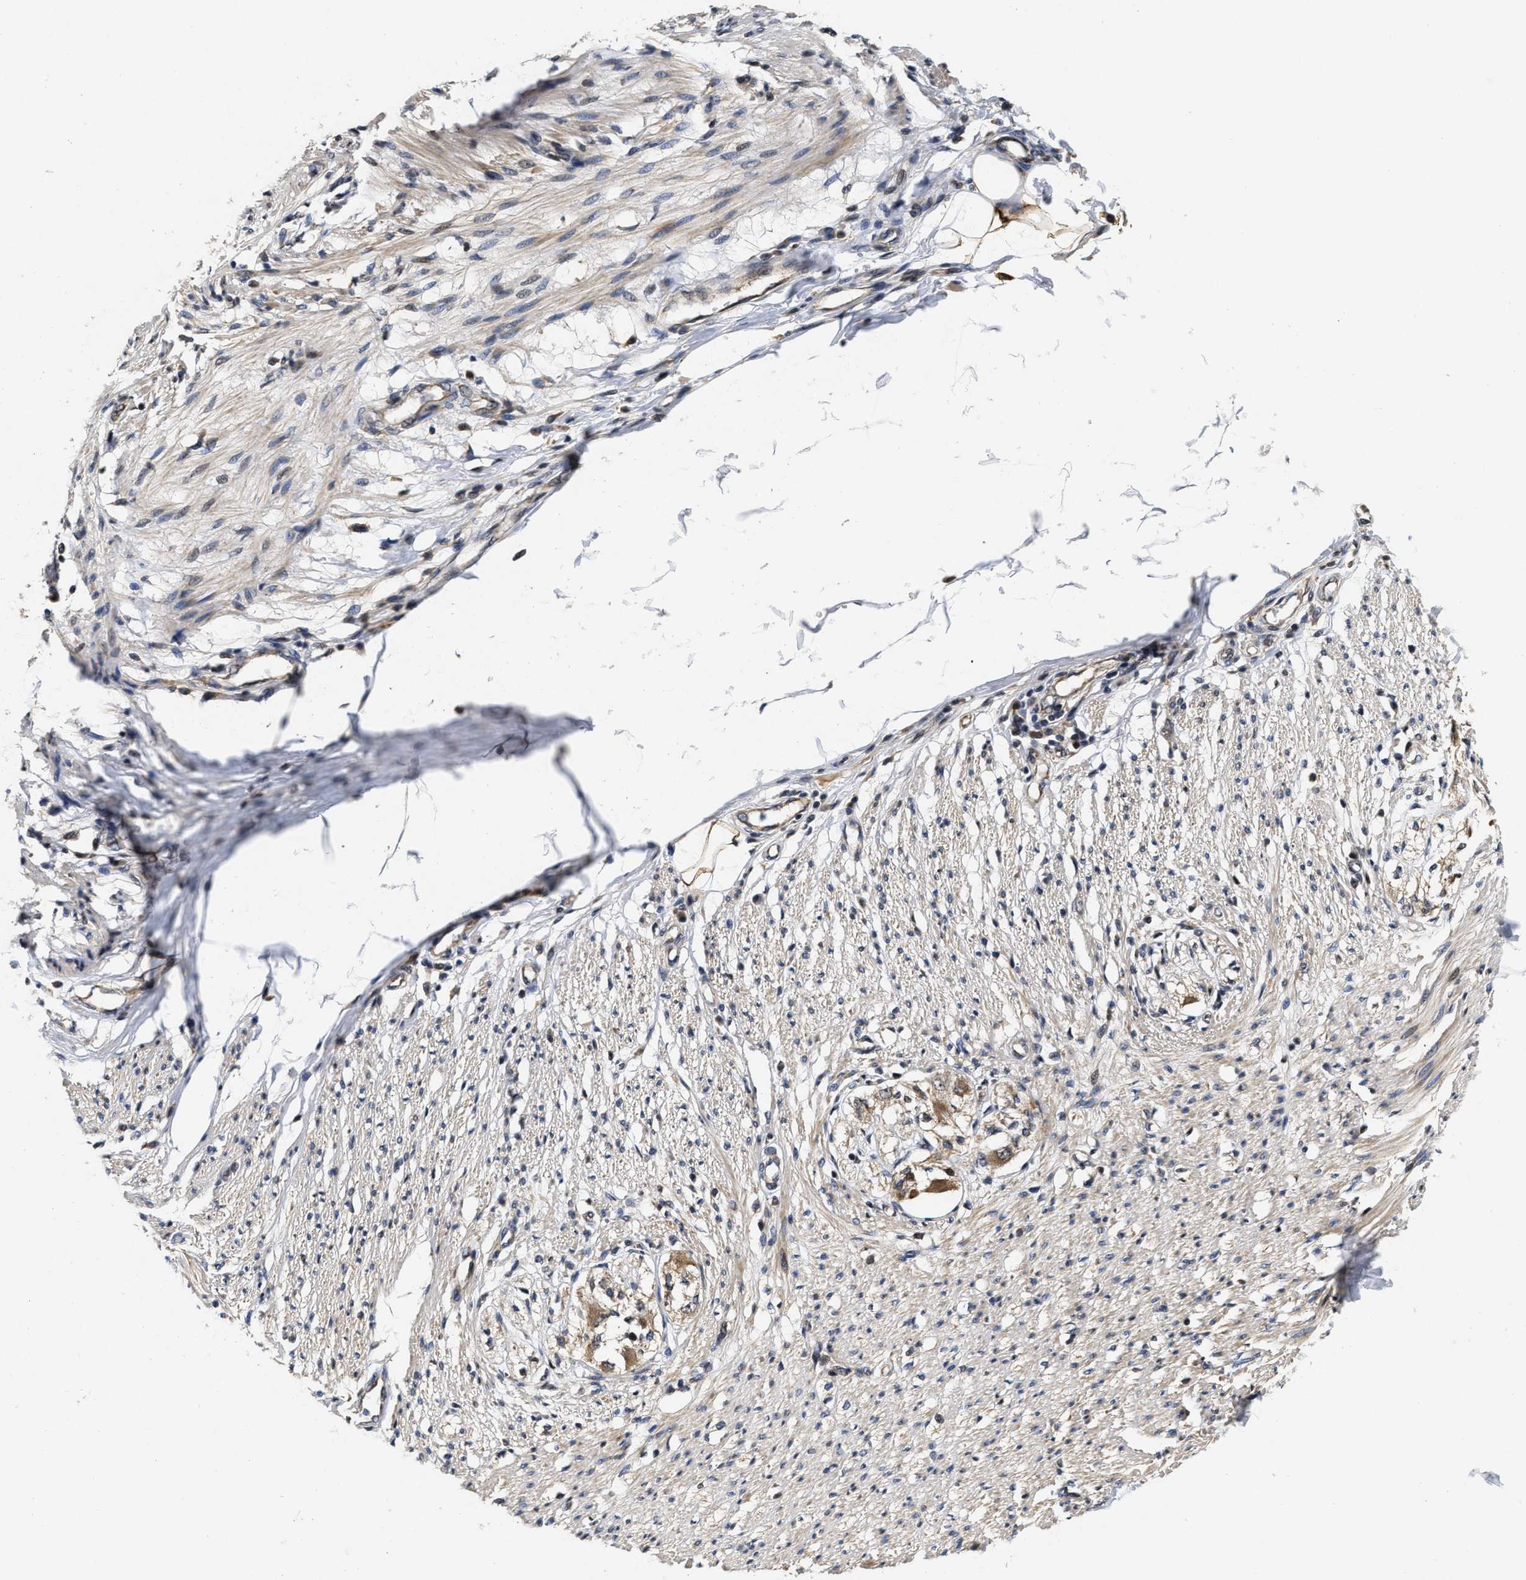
{"staining": {"intensity": "moderate", "quantity": ">75%", "location": "cytoplasmic/membranous"}, "tissue": "smooth muscle", "cell_type": "Smooth muscle cells", "image_type": "normal", "snomed": [{"axis": "morphology", "description": "Normal tissue, NOS"}, {"axis": "morphology", "description": "Adenocarcinoma, NOS"}, {"axis": "topography", "description": "Colon"}, {"axis": "topography", "description": "Peripheral nerve tissue"}], "caption": "Moderate cytoplasmic/membranous positivity is identified in approximately >75% of smooth muscle cells in unremarkable smooth muscle. (IHC, brightfield microscopy, high magnification).", "gene": "SCYL2", "patient": {"sex": "male", "age": 14}}